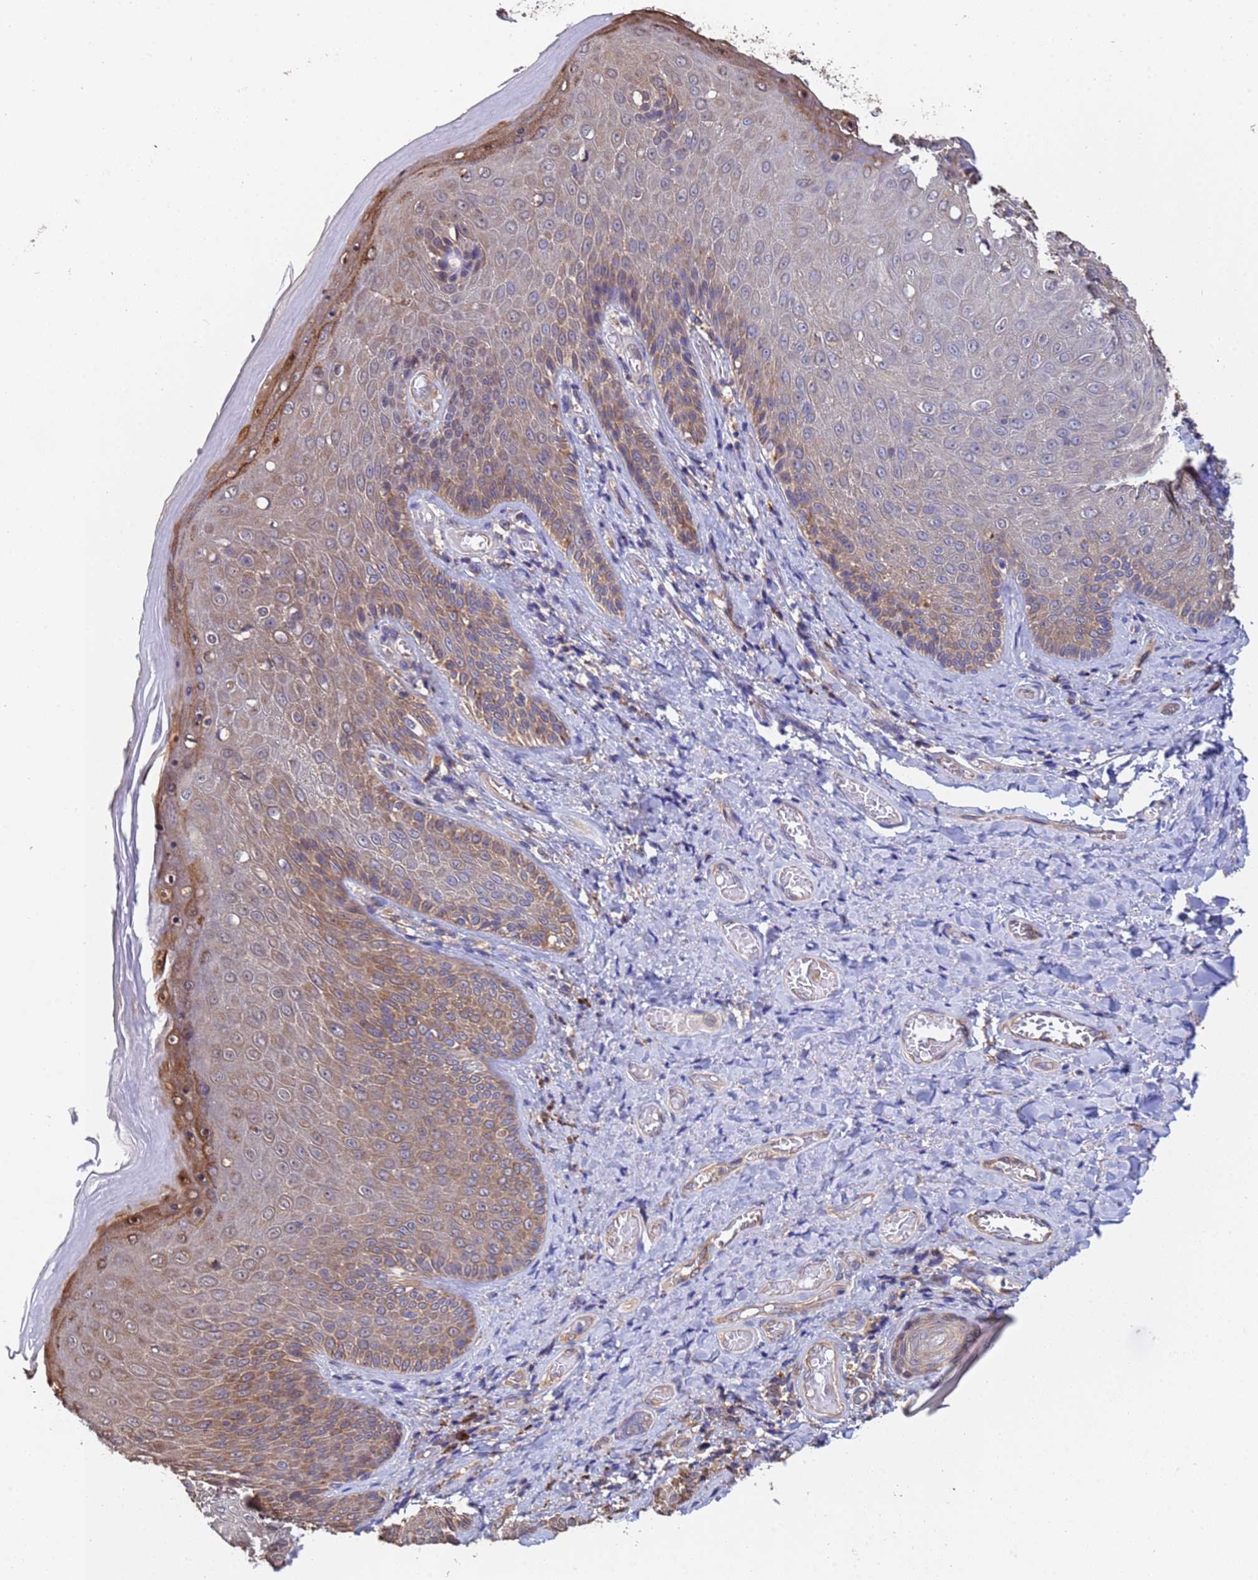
{"staining": {"intensity": "moderate", "quantity": "25%-75%", "location": "cytoplasmic/membranous"}, "tissue": "skin", "cell_type": "Epidermal cells", "image_type": "normal", "snomed": [{"axis": "morphology", "description": "Normal tissue, NOS"}, {"axis": "topography", "description": "Anal"}], "caption": "This is an image of immunohistochemistry (IHC) staining of benign skin, which shows moderate positivity in the cytoplasmic/membranous of epidermal cells.", "gene": "FAM25A", "patient": {"sex": "female", "age": 89}}